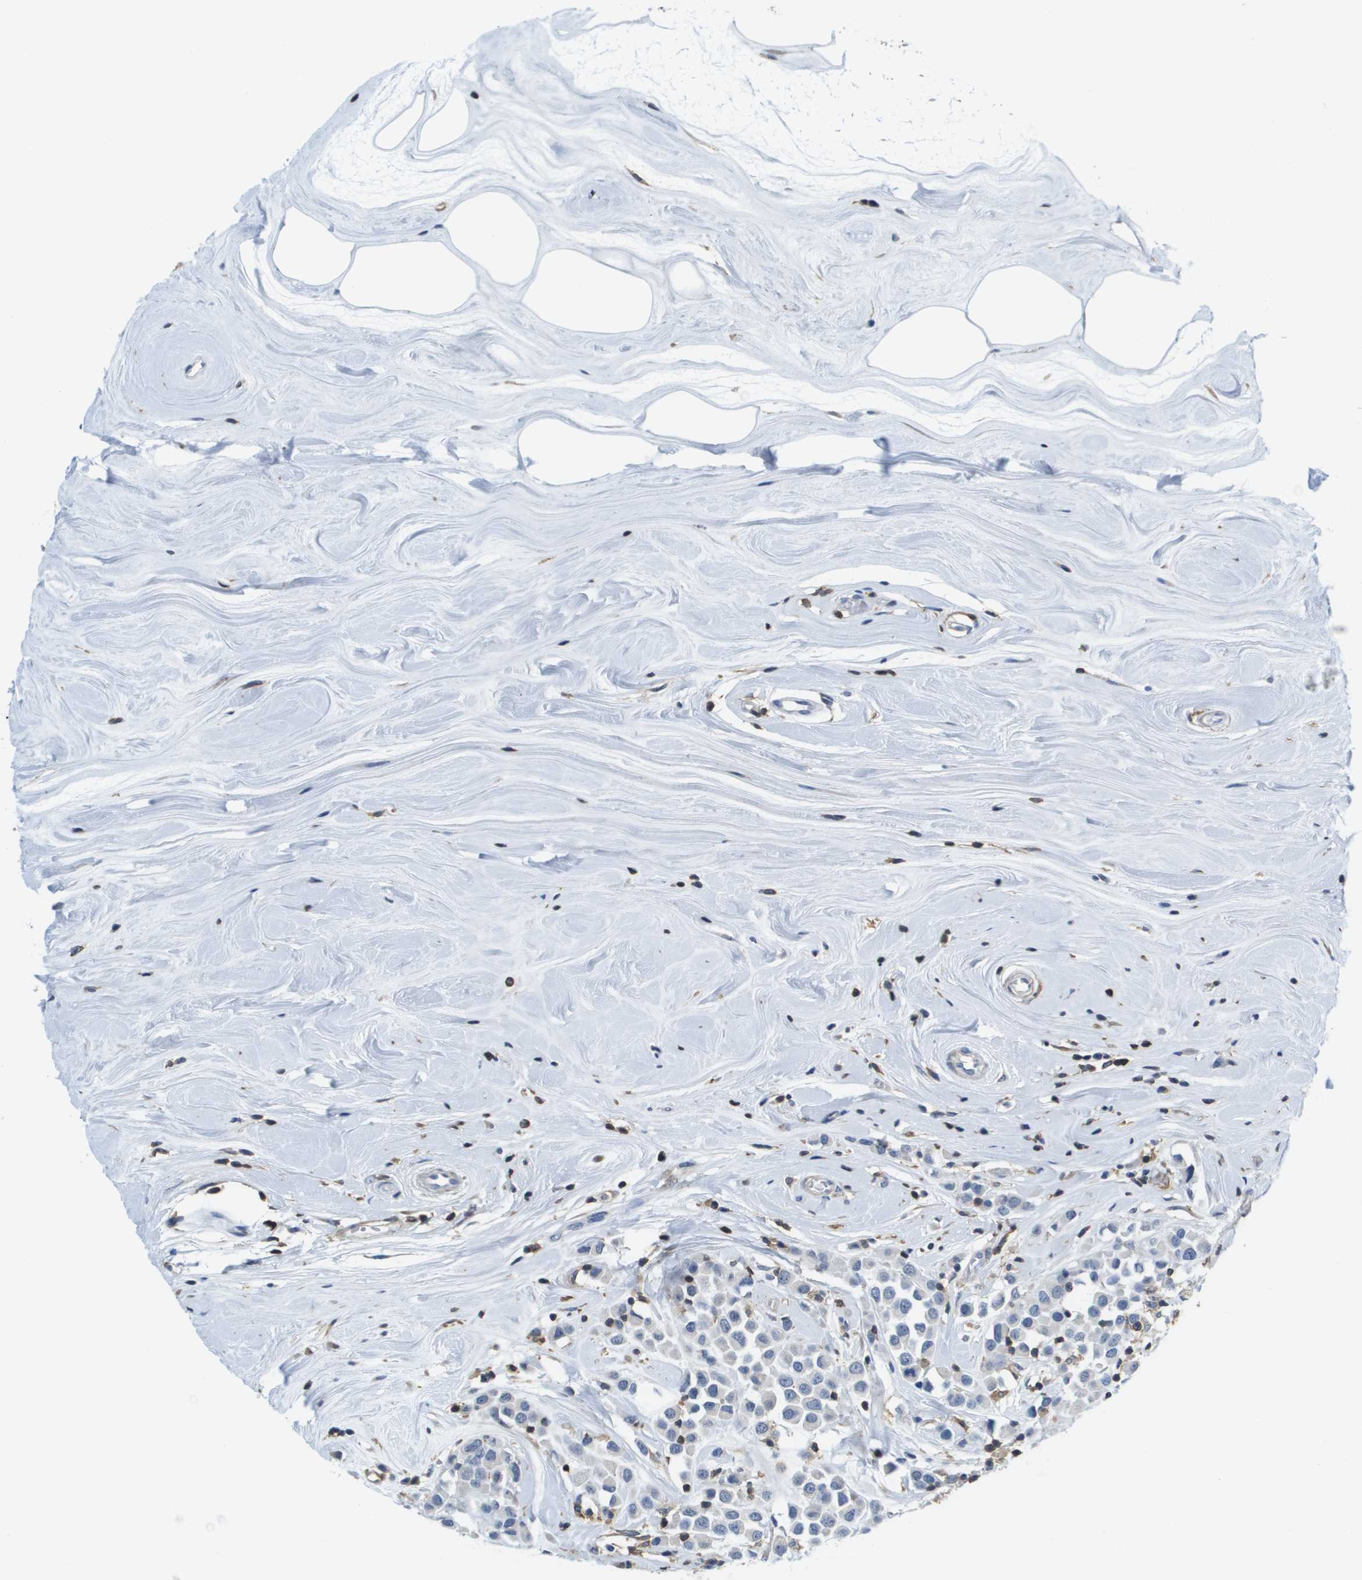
{"staining": {"intensity": "negative", "quantity": "none", "location": "none"}, "tissue": "breast cancer", "cell_type": "Tumor cells", "image_type": "cancer", "snomed": [{"axis": "morphology", "description": "Duct carcinoma"}, {"axis": "topography", "description": "Breast"}], "caption": "Breast cancer (invasive ductal carcinoma) was stained to show a protein in brown. There is no significant expression in tumor cells. Nuclei are stained in blue.", "gene": "RCSD1", "patient": {"sex": "female", "age": 61}}